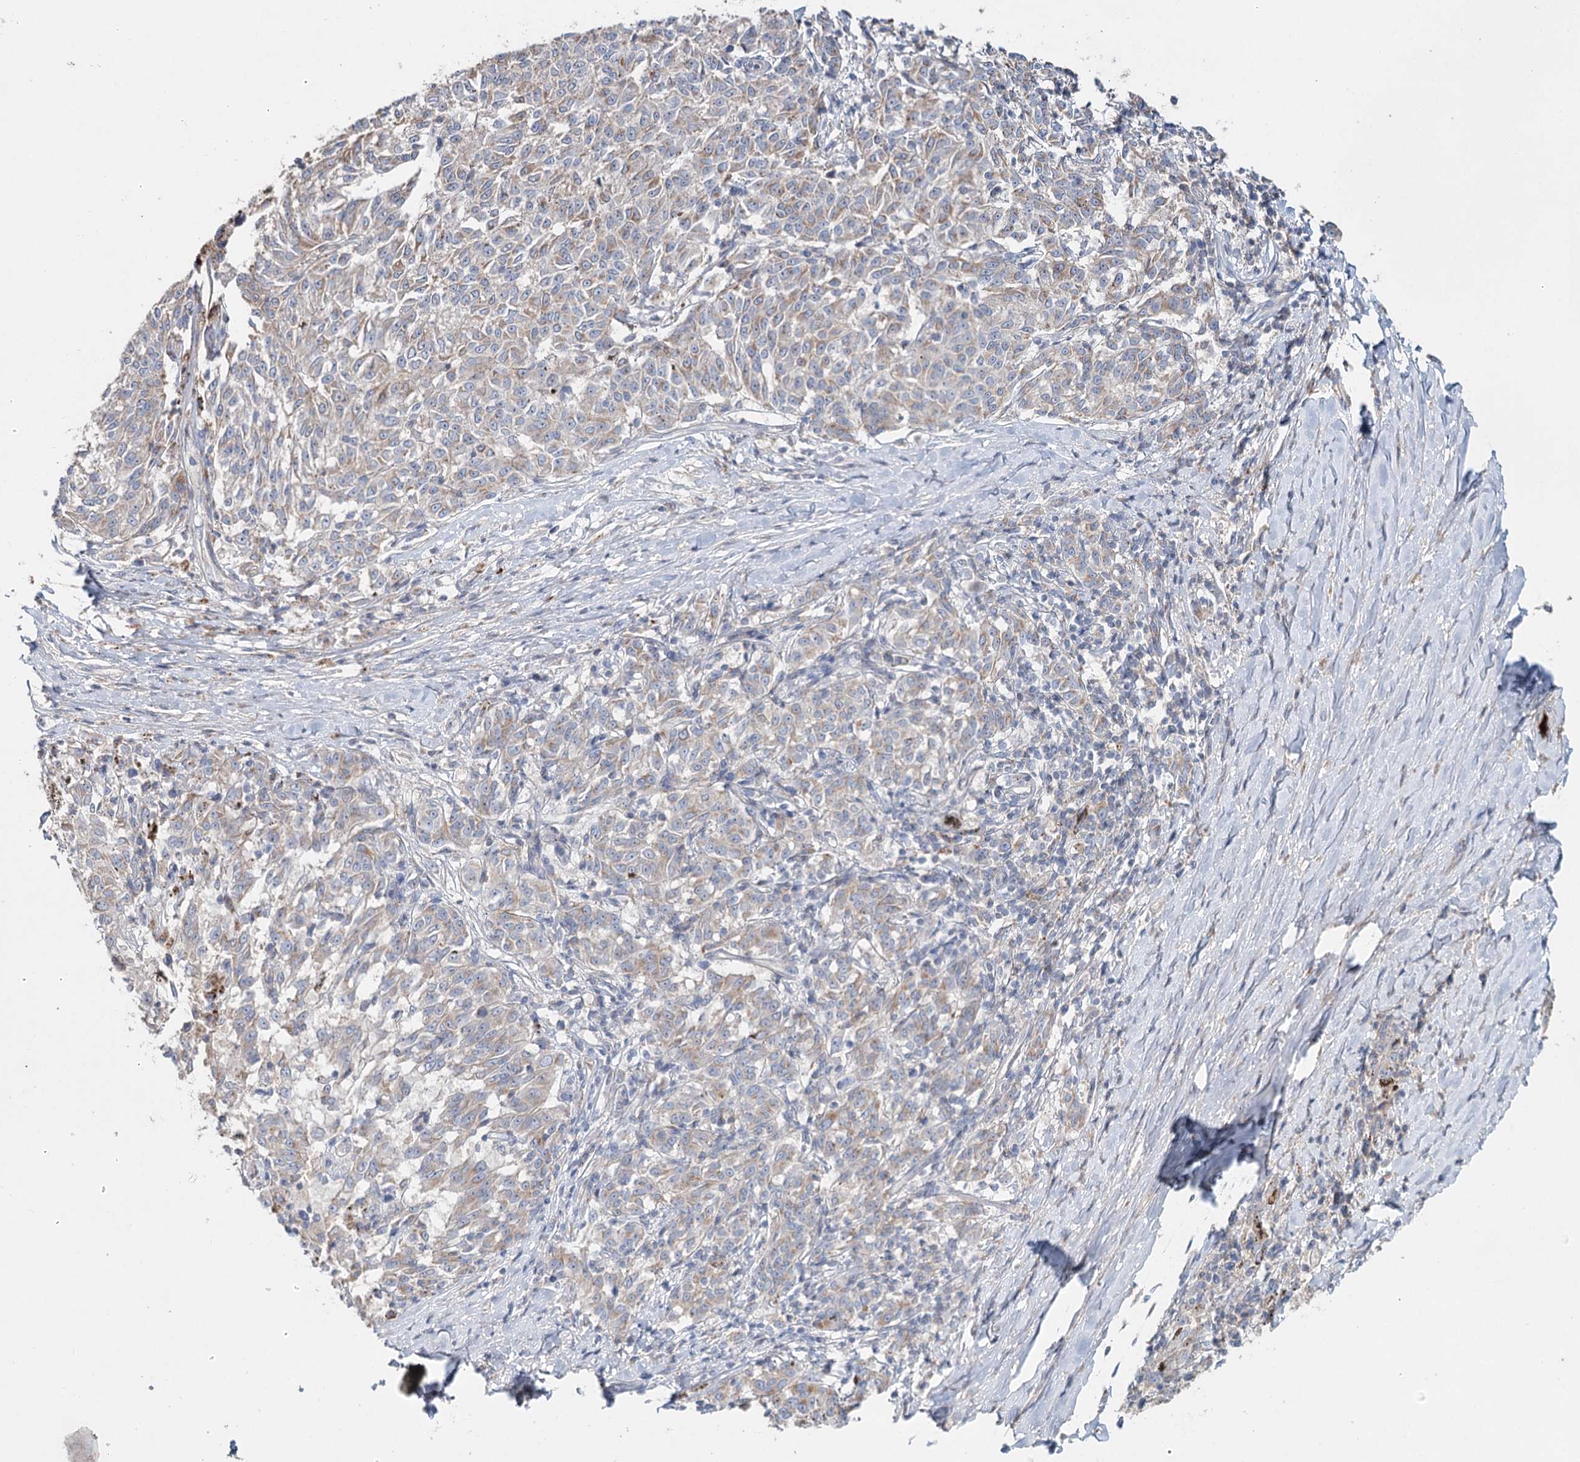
{"staining": {"intensity": "moderate", "quantity": "25%-75%", "location": "cytoplasmic/membranous"}, "tissue": "melanoma", "cell_type": "Tumor cells", "image_type": "cancer", "snomed": [{"axis": "morphology", "description": "Malignant melanoma, NOS"}, {"axis": "topography", "description": "Skin"}], "caption": "Immunohistochemical staining of melanoma demonstrates medium levels of moderate cytoplasmic/membranous positivity in approximately 25%-75% of tumor cells.", "gene": "ALKBH8", "patient": {"sex": "female", "age": 72}}